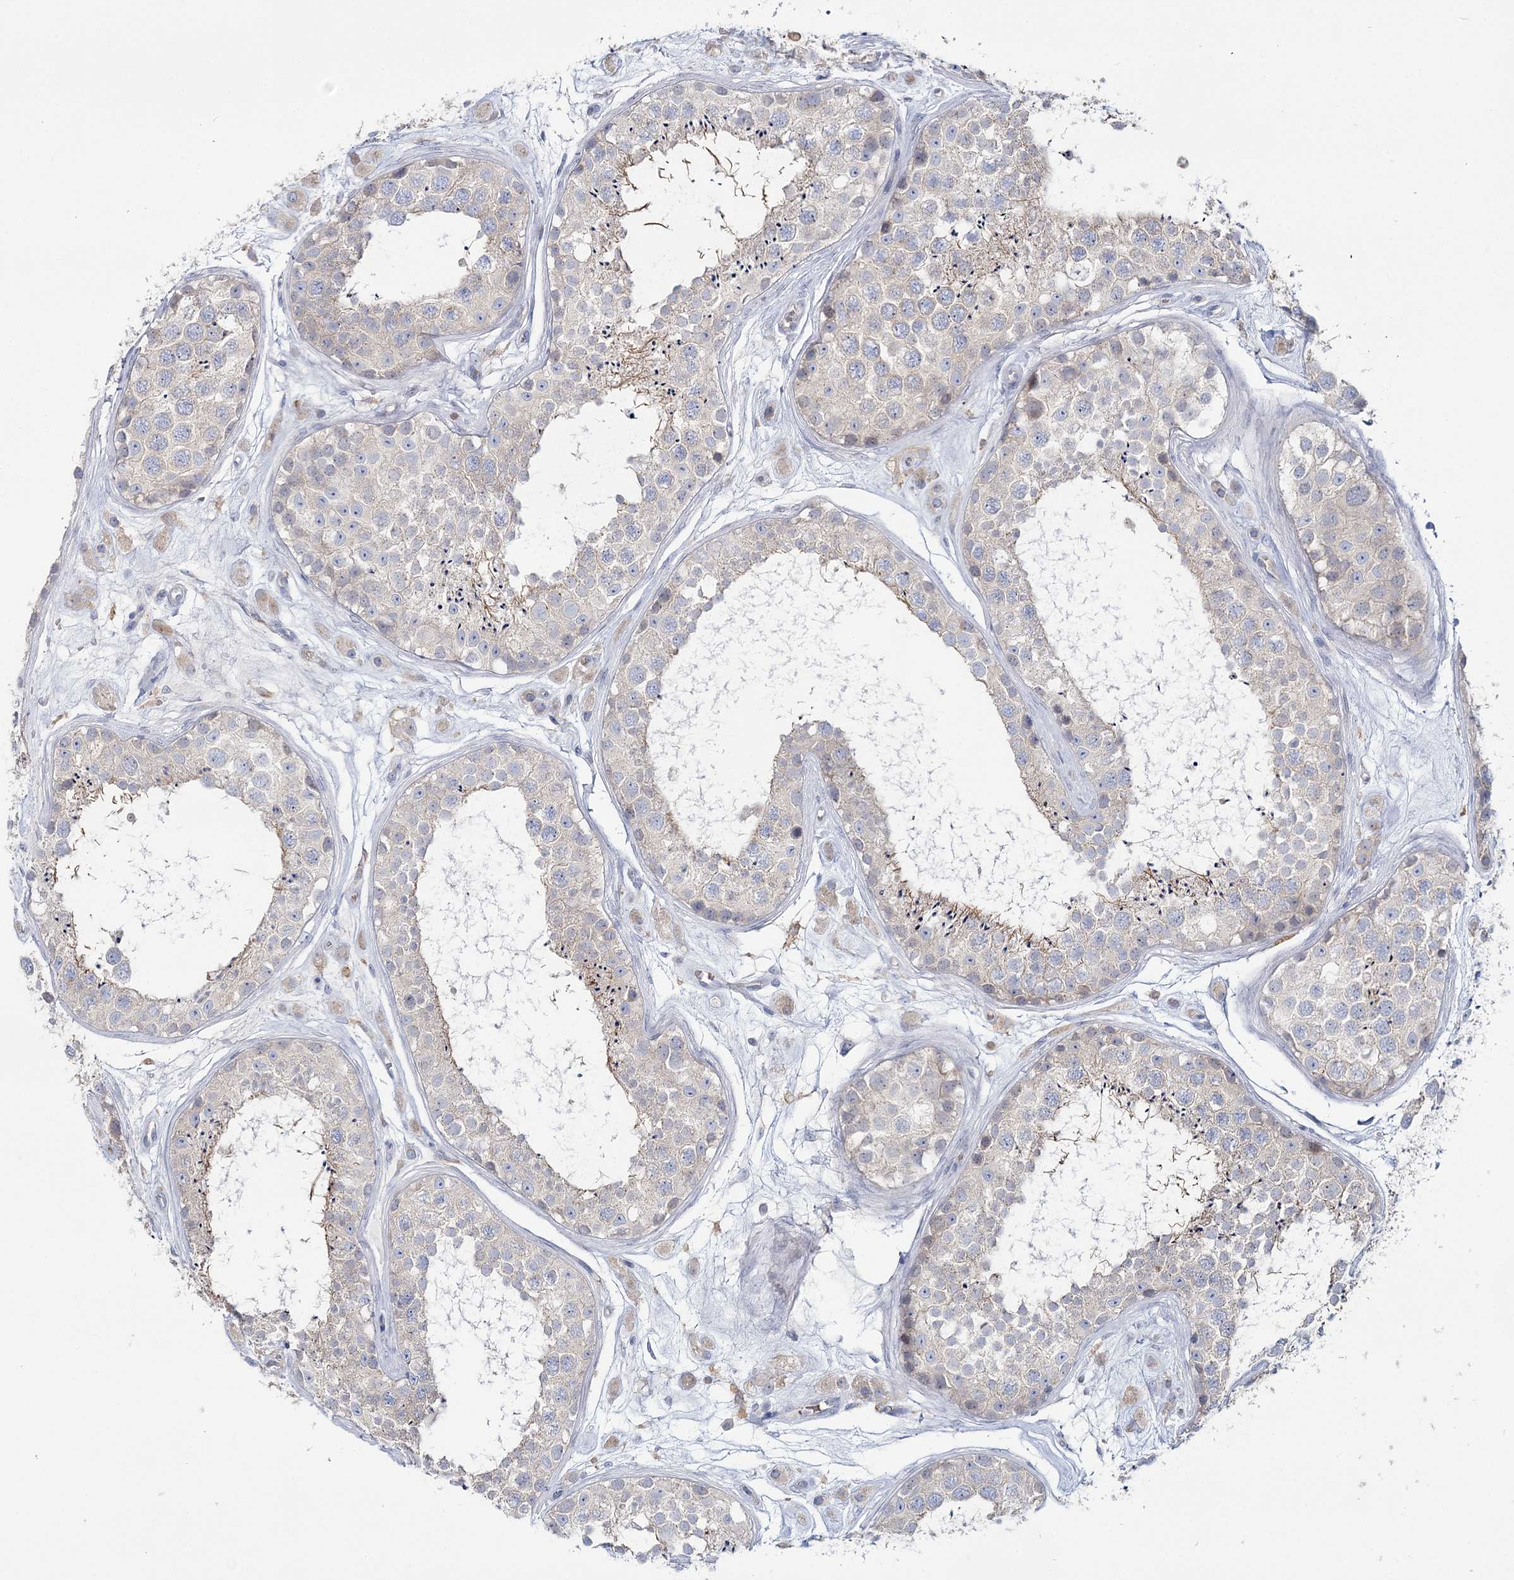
{"staining": {"intensity": "negative", "quantity": "none", "location": "none"}, "tissue": "testis", "cell_type": "Cells in seminiferous ducts", "image_type": "normal", "snomed": [{"axis": "morphology", "description": "Normal tissue, NOS"}, {"axis": "topography", "description": "Testis"}], "caption": "There is no significant expression in cells in seminiferous ducts of testis.", "gene": "ATP11B", "patient": {"sex": "male", "age": 25}}